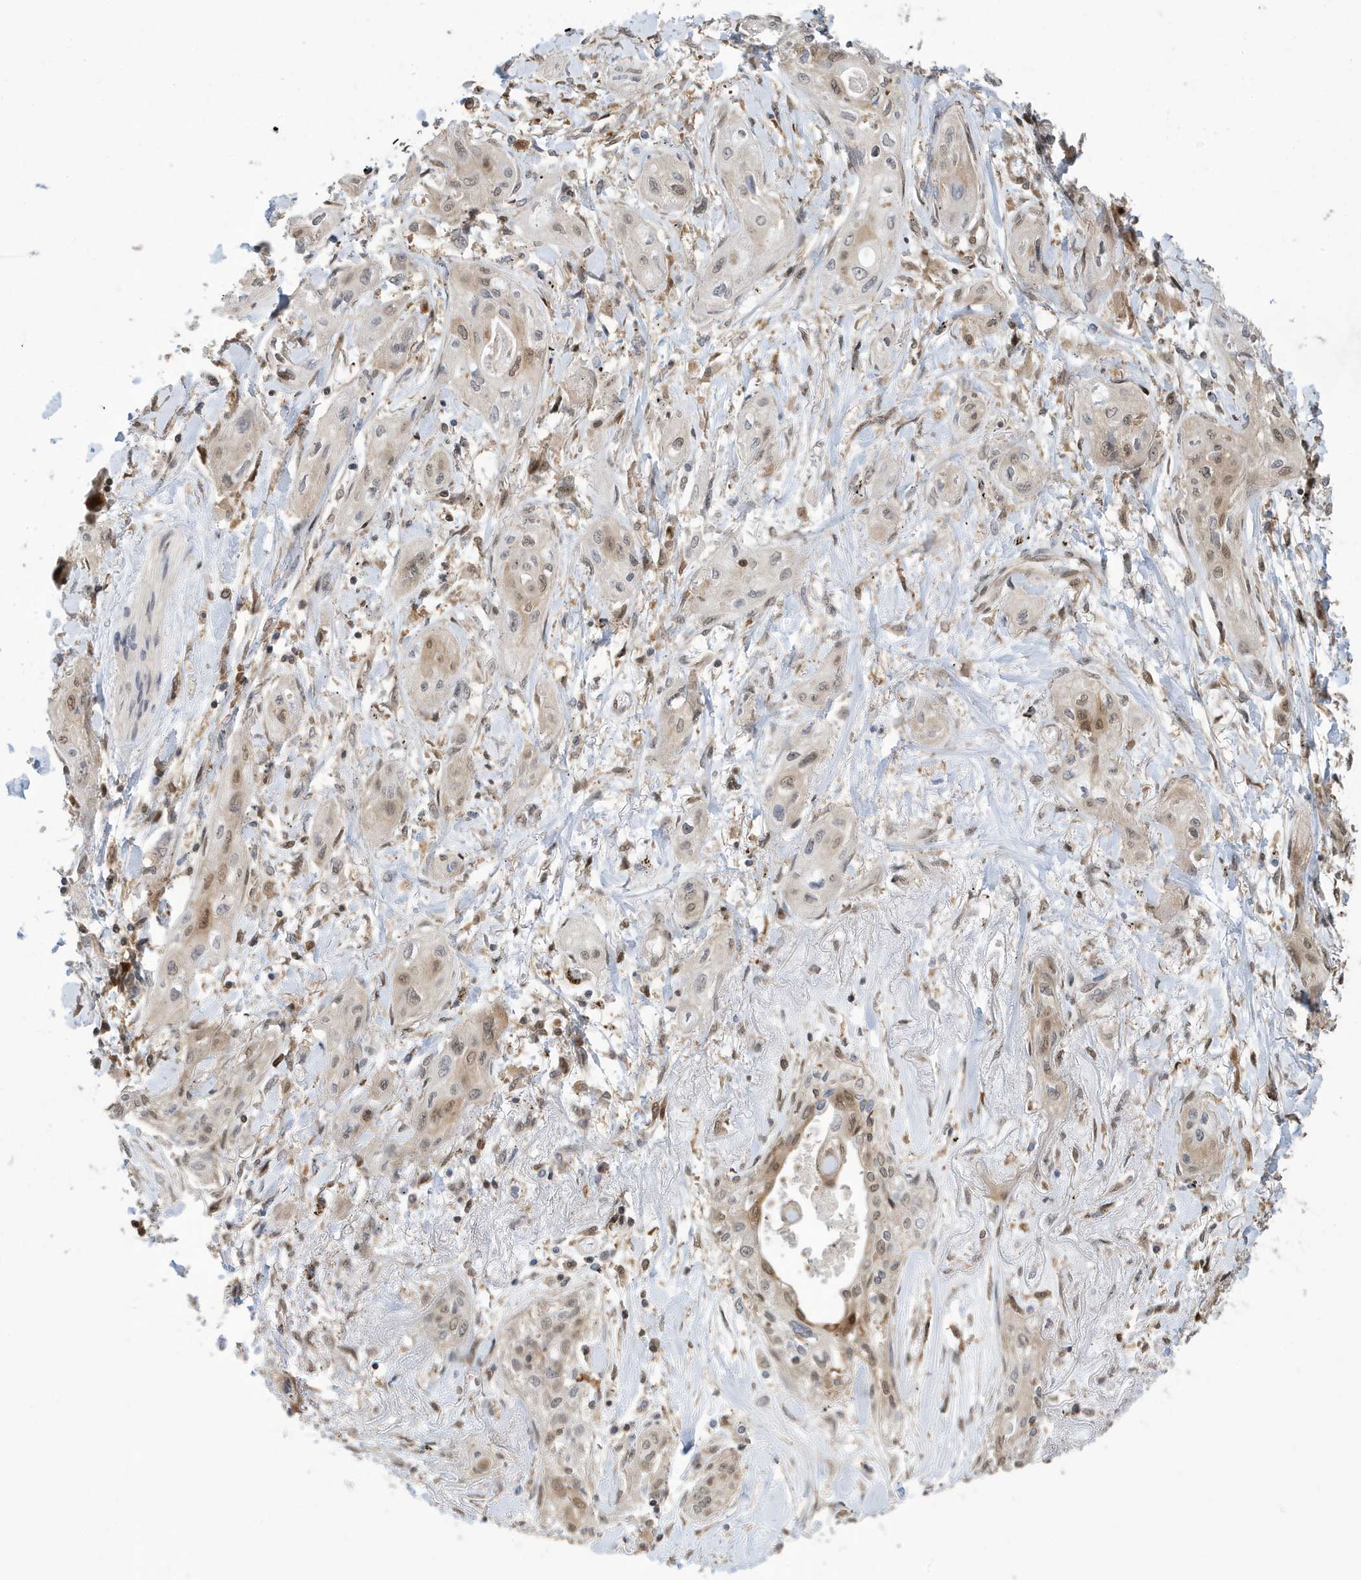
{"staining": {"intensity": "weak", "quantity": "25%-75%", "location": "nuclear"}, "tissue": "lung cancer", "cell_type": "Tumor cells", "image_type": "cancer", "snomed": [{"axis": "morphology", "description": "Squamous cell carcinoma, NOS"}, {"axis": "topography", "description": "Lung"}], "caption": "Lung cancer (squamous cell carcinoma) stained for a protein (brown) shows weak nuclear positive expression in approximately 25%-75% of tumor cells.", "gene": "UBQLN1", "patient": {"sex": "female", "age": 47}}